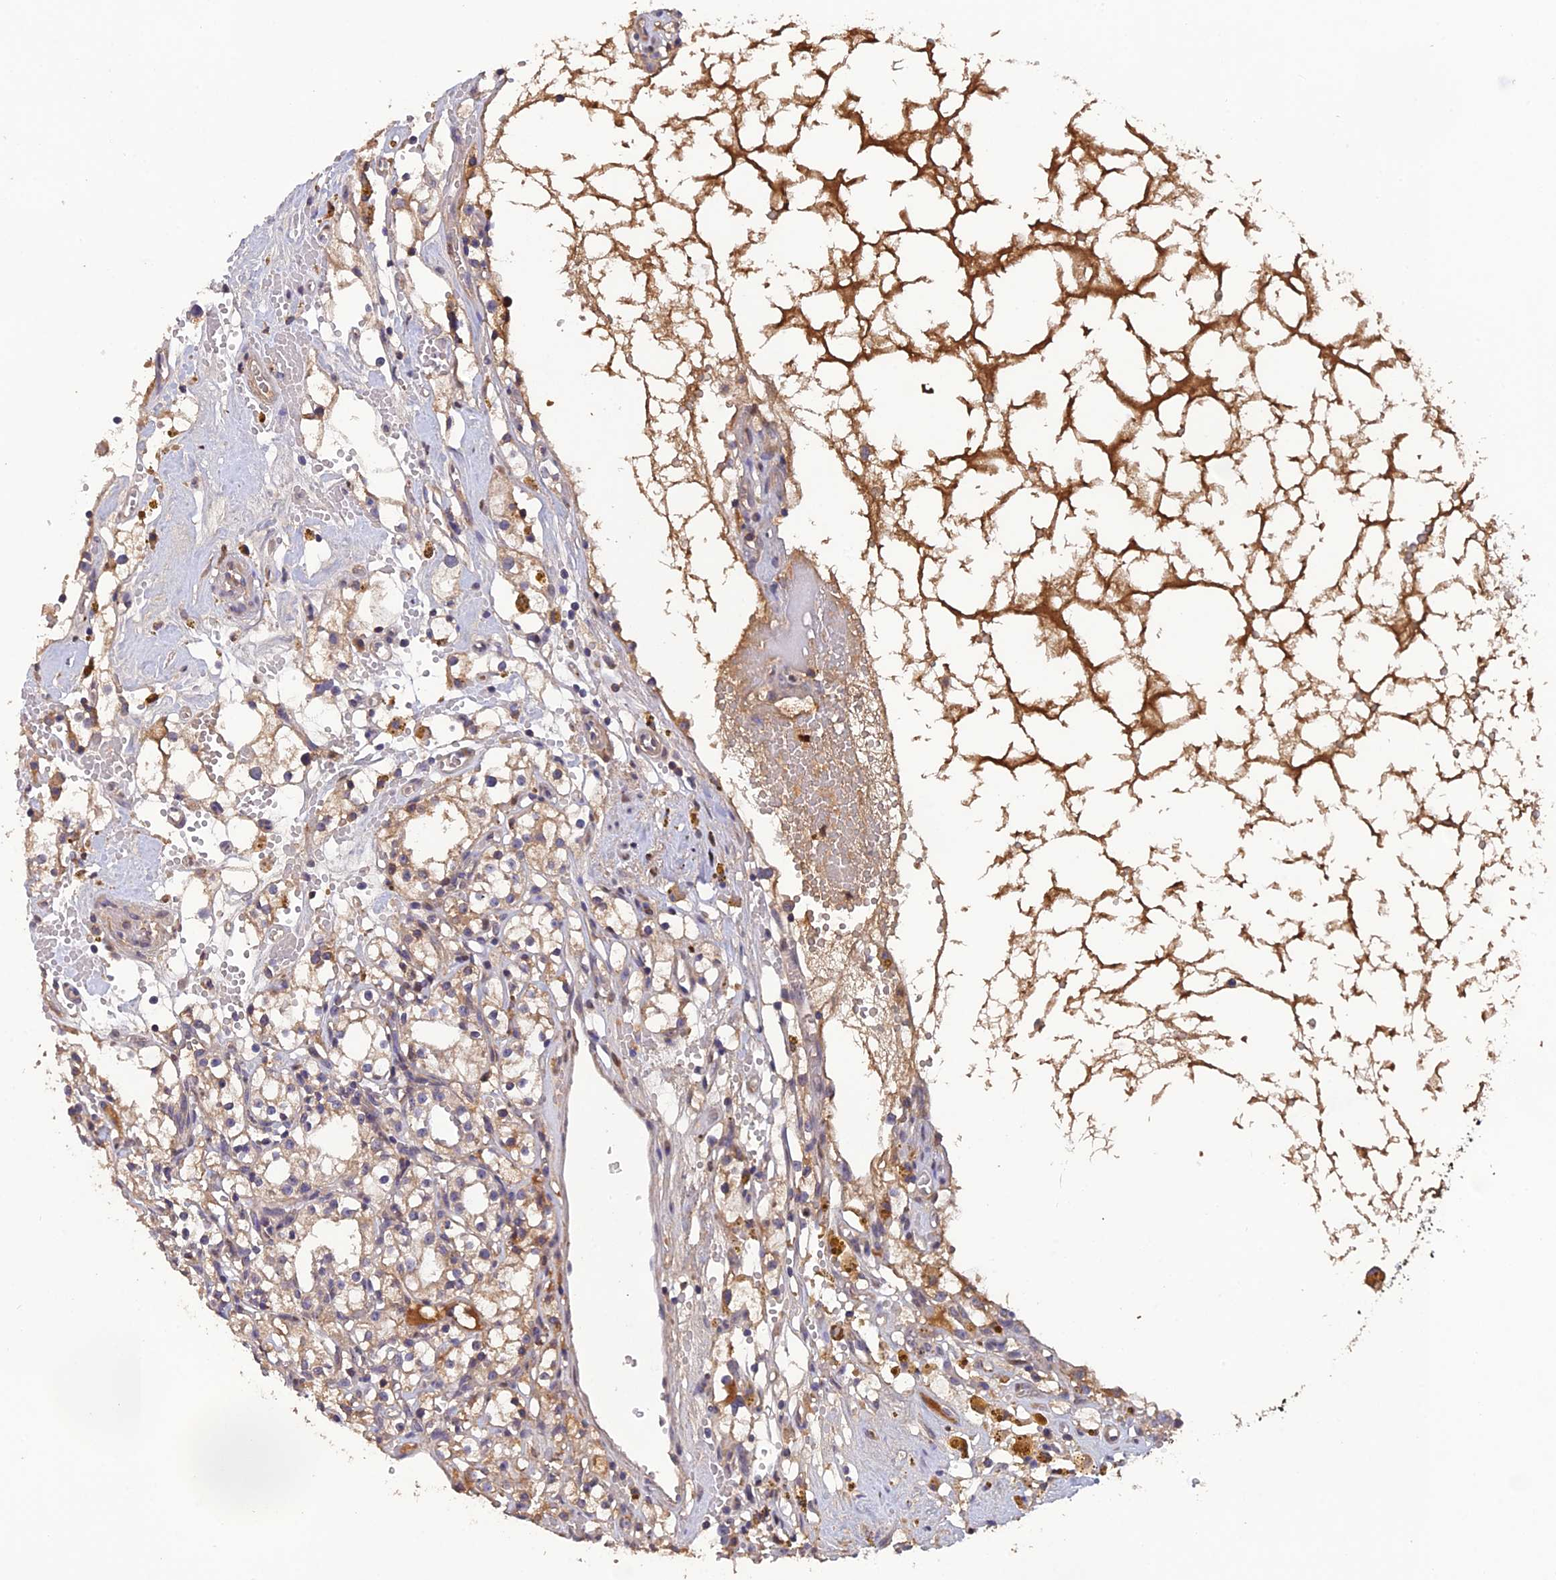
{"staining": {"intensity": "weak", "quantity": "<25%", "location": "cytoplasmic/membranous"}, "tissue": "renal cancer", "cell_type": "Tumor cells", "image_type": "cancer", "snomed": [{"axis": "morphology", "description": "Adenocarcinoma, NOS"}, {"axis": "topography", "description": "Kidney"}], "caption": "Immunohistochemistry of renal cancer reveals no positivity in tumor cells.", "gene": "SLC39A13", "patient": {"sex": "male", "age": 56}}